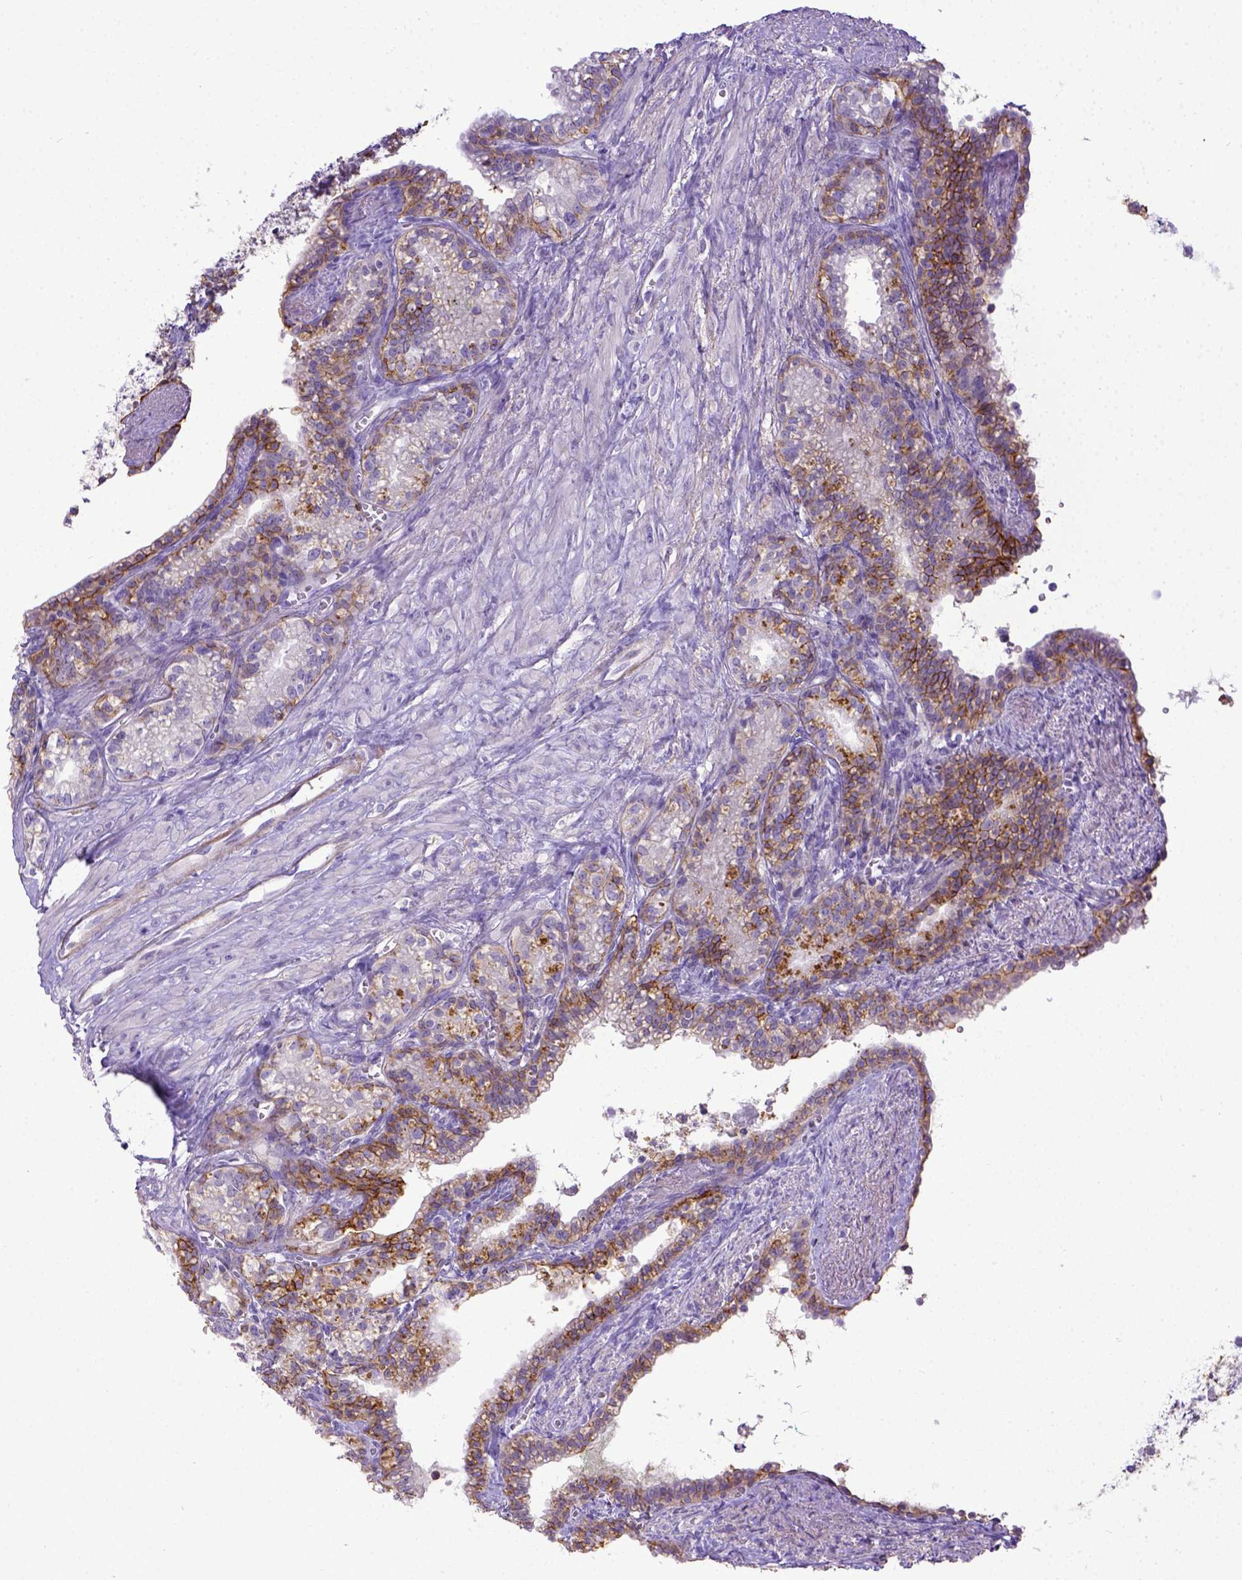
{"staining": {"intensity": "moderate", "quantity": "25%-75%", "location": "cytoplasmic/membranous"}, "tissue": "seminal vesicle", "cell_type": "Glandular cells", "image_type": "normal", "snomed": [{"axis": "morphology", "description": "Normal tissue, NOS"}, {"axis": "morphology", "description": "Urothelial carcinoma, NOS"}, {"axis": "topography", "description": "Urinary bladder"}, {"axis": "topography", "description": "Seminal veicle"}], "caption": "A photomicrograph of seminal vesicle stained for a protein reveals moderate cytoplasmic/membranous brown staining in glandular cells.", "gene": "BTN1A1", "patient": {"sex": "male", "age": 76}}